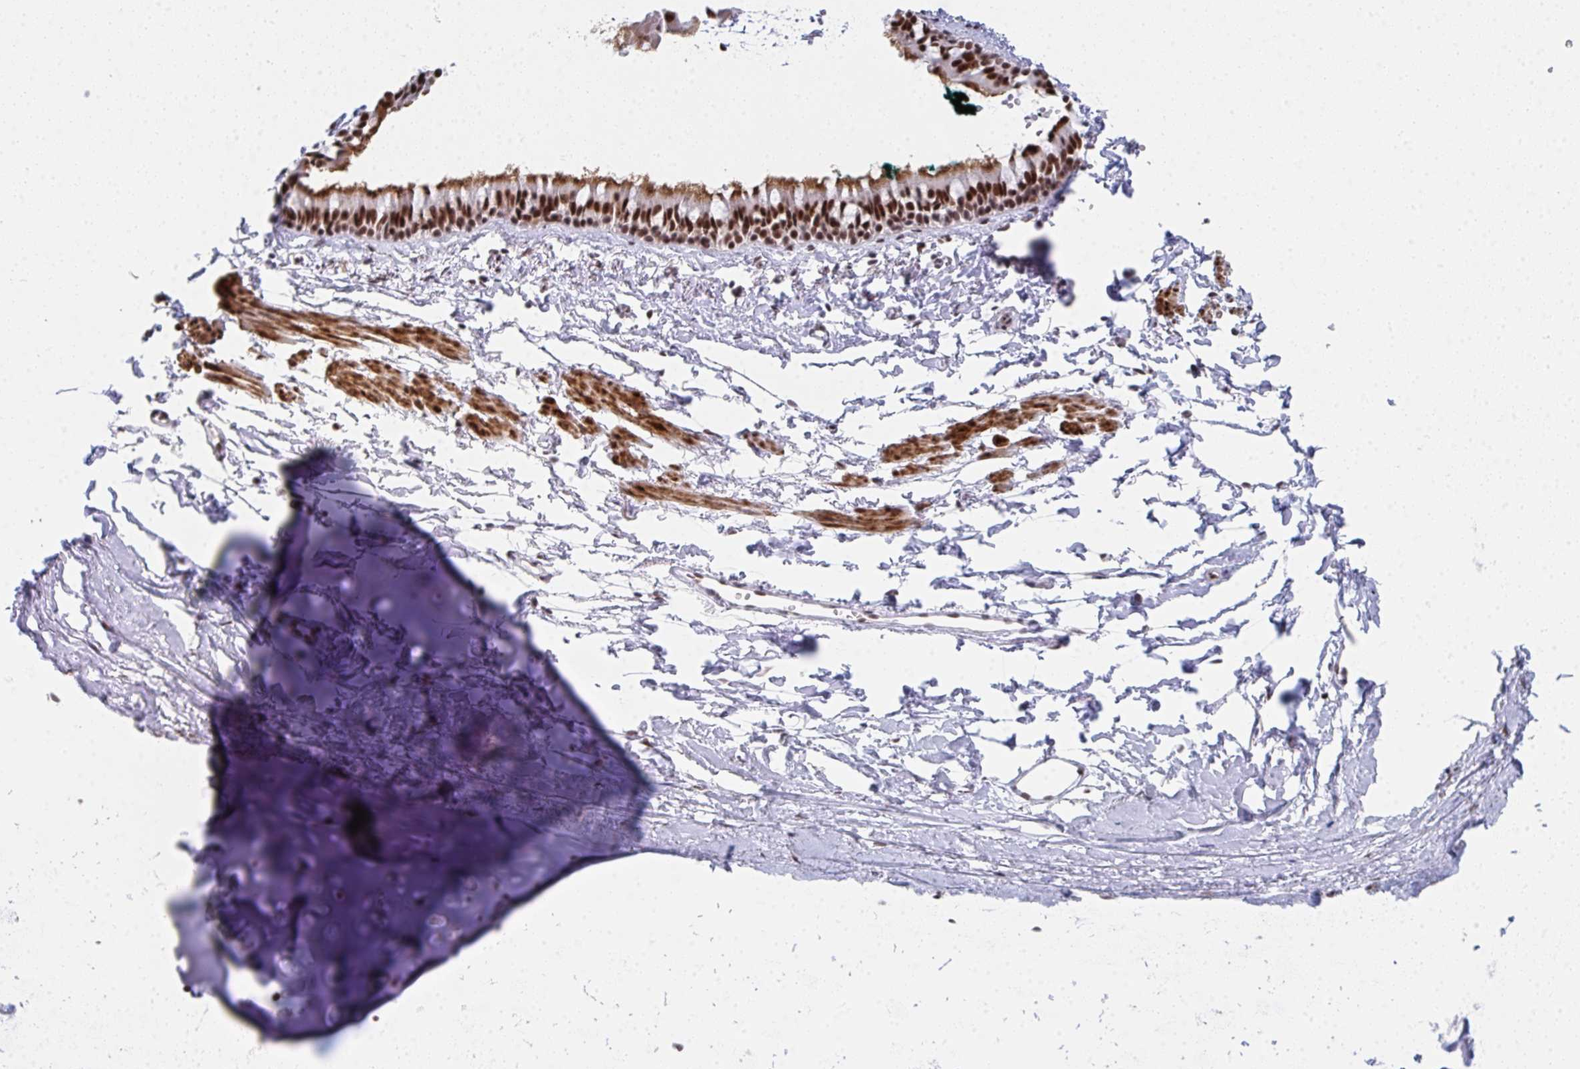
{"staining": {"intensity": "strong", "quantity": ">75%", "location": "cytoplasmic/membranous,nuclear"}, "tissue": "bronchus", "cell_type": "Respiratory epithelial cells", "image_type": "normal", "snomed": [{"axis": "morphology", "description": "Normal tissue, NOS"}, {"axis": "topography", "description": "Cartilage tissue"}, {"axis": "topography", "description": "Bronchus"}, {"axis": "topography", "description": "Peripheral nerve tissue"}], "caption": "A high-resolution image shows immunohistochemistry (IHC) staining of unremarkable bronchus, which demonstrates strong cytoplasmic/membranous,nuclear staining in approximately >75% of respiratory epithelial cells.", "gene": "SNRNP70", "patient": {"sex": "female", "age": 59}}